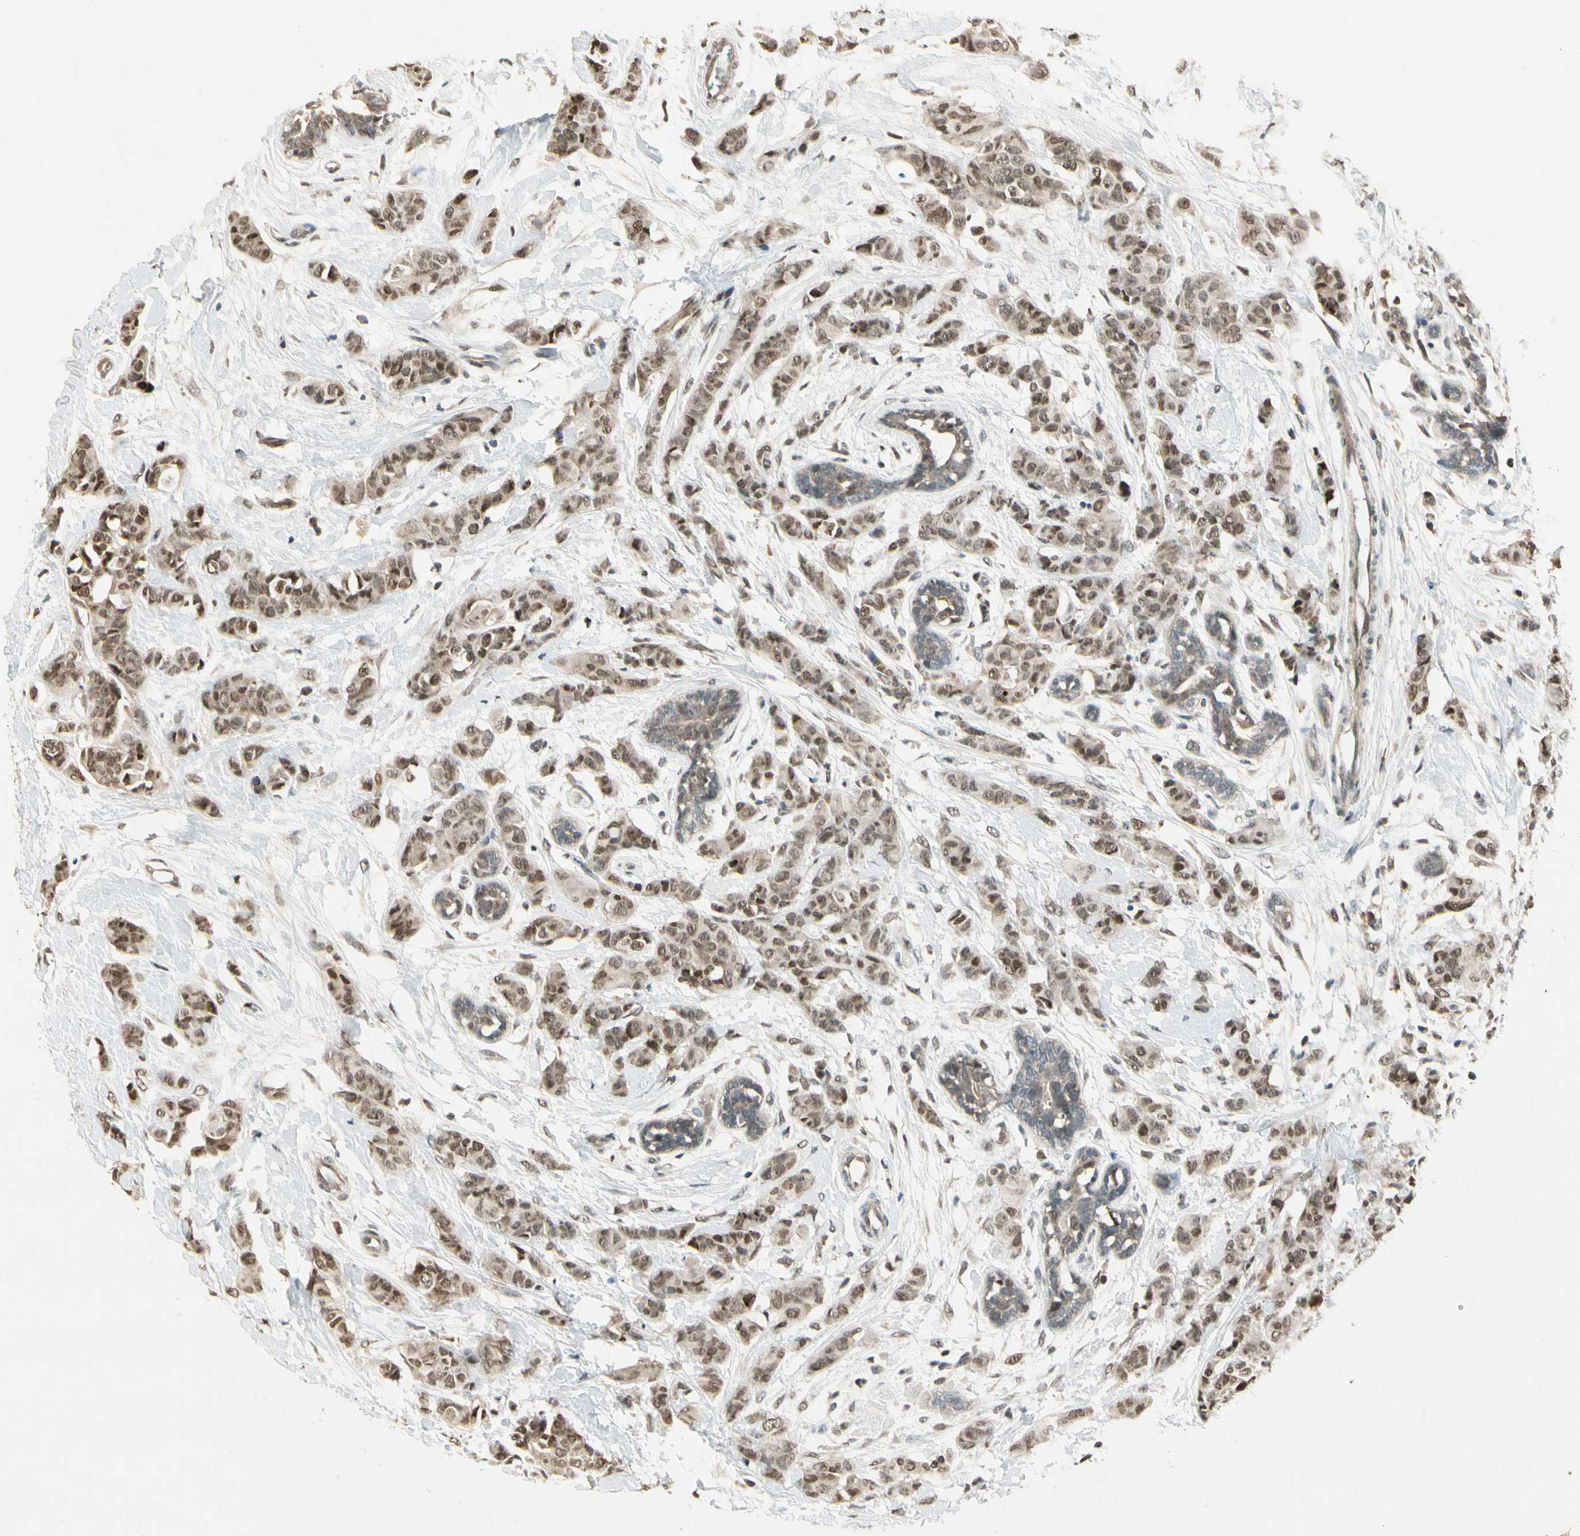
{"staining": {"intensity": "moderate", "quantity": ">75%", "location": "nuclear"}, "tissue": "breast cancer", "cell_type": "Tumor cells", "image_type": "cancer", "snomed": [{"axis": "morphology", "description": "Normal tissue, NOS"}, {"axis": "morphology", "description": "Duct carcinoma"}, {"axis": "topography", "description": "Breast"}], "caption": "Immunohistochemical staining of intraductal carcinoma (breast) exhibits medium levels of moderate nuclear protein expression in about >75% of tumor cells.", "gene": "GTF3A", "patient": {"sex": "female", "age": 40}}